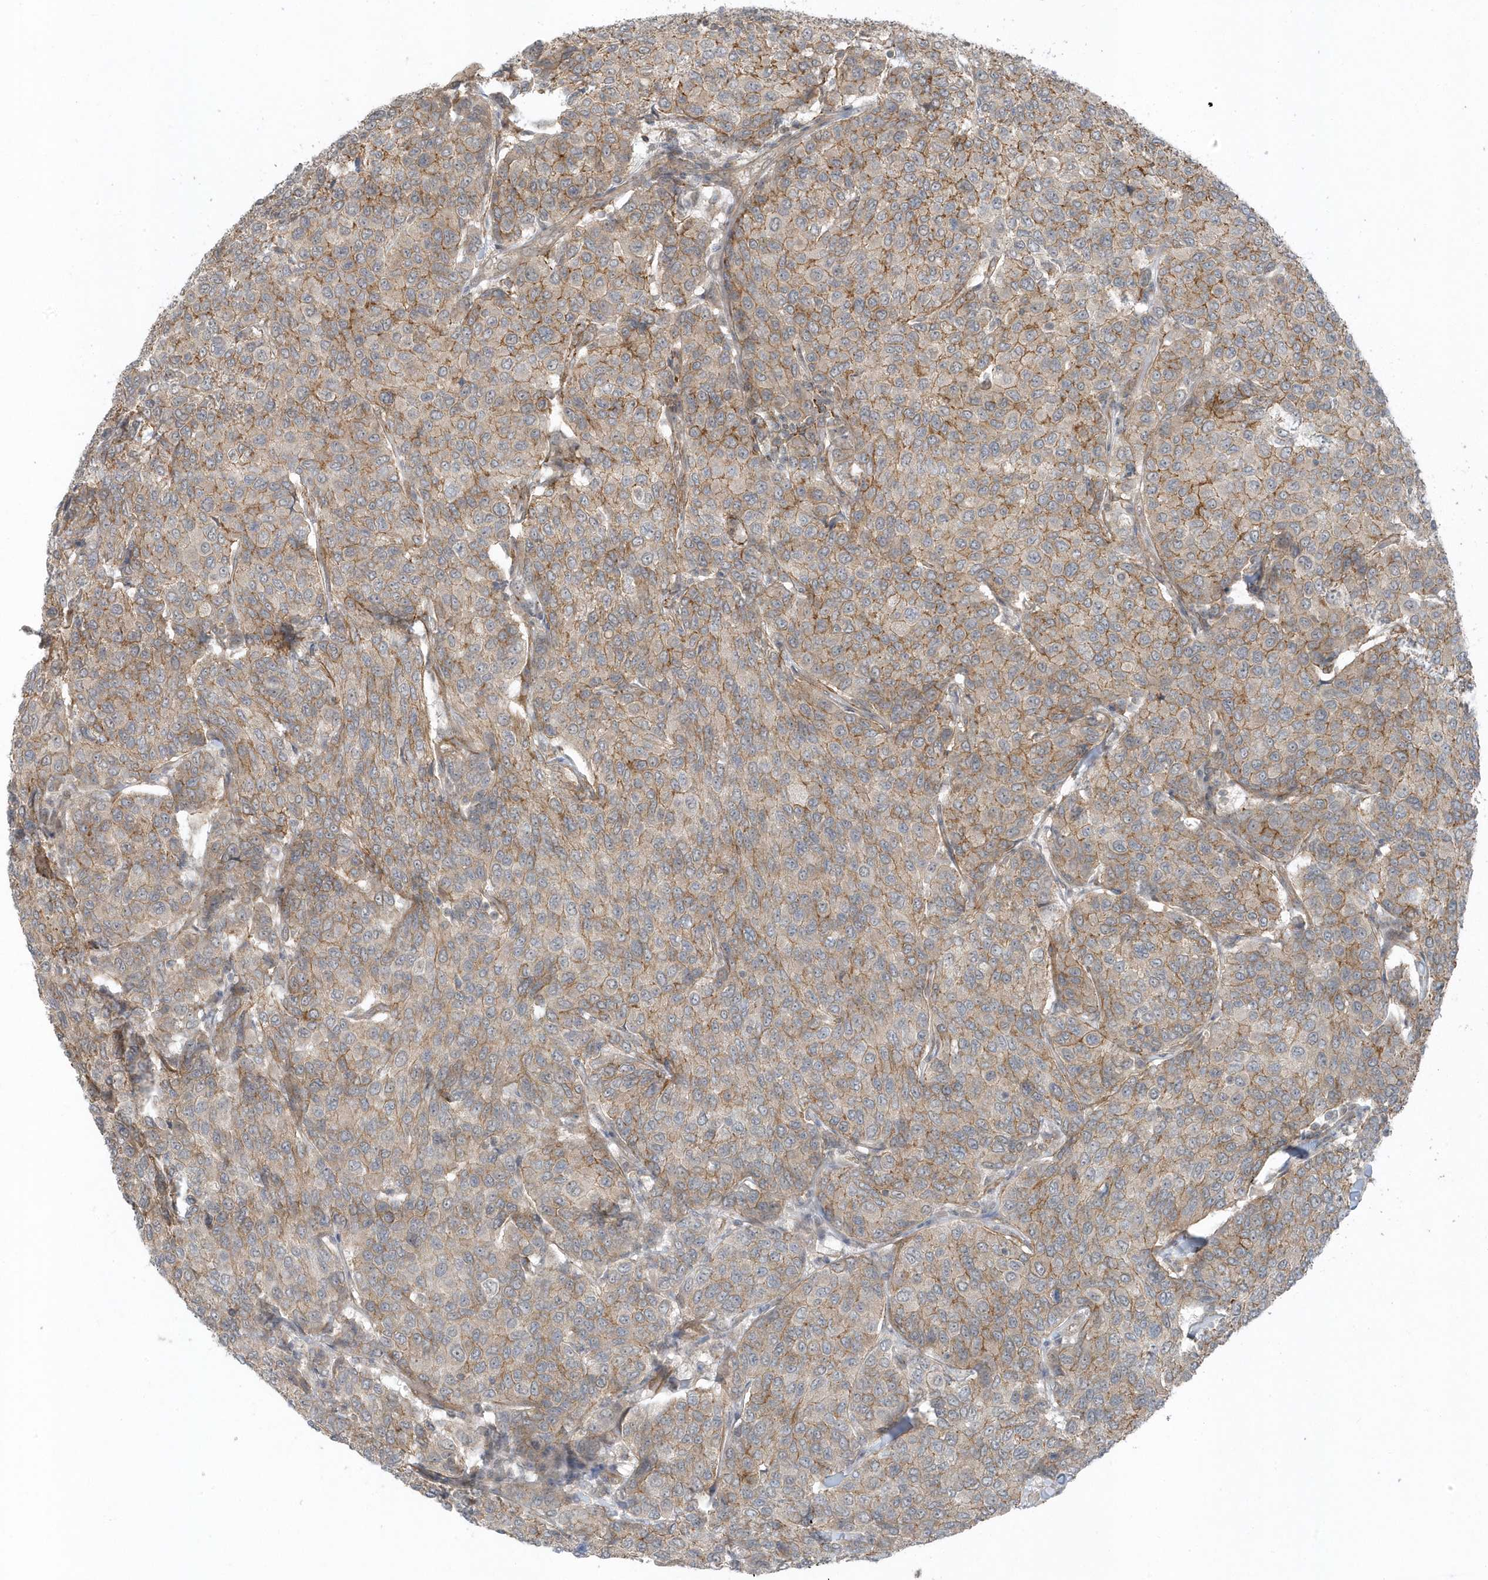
{"staining": {"intensity": "weak", "quantity": "25%-75%", "location": "cytoplasmic/membranous"}, "tissue": "breast cancer", "cell_type": "Tumor cells", "image_type": "cancer", "snomed": [{"axis": "morphology", "description": "Duct carcinoma"}, {"axis": "topography", "description": "Breast"}], "caption": "The micrograph shows staining of invasive ductal carcinoma (breast), revealing weak cytoplasmic/membranous protein expression (brown color) within tumor cells.", "gene": "PARD3B", "patient": {"sex": "female", "age": 55}}